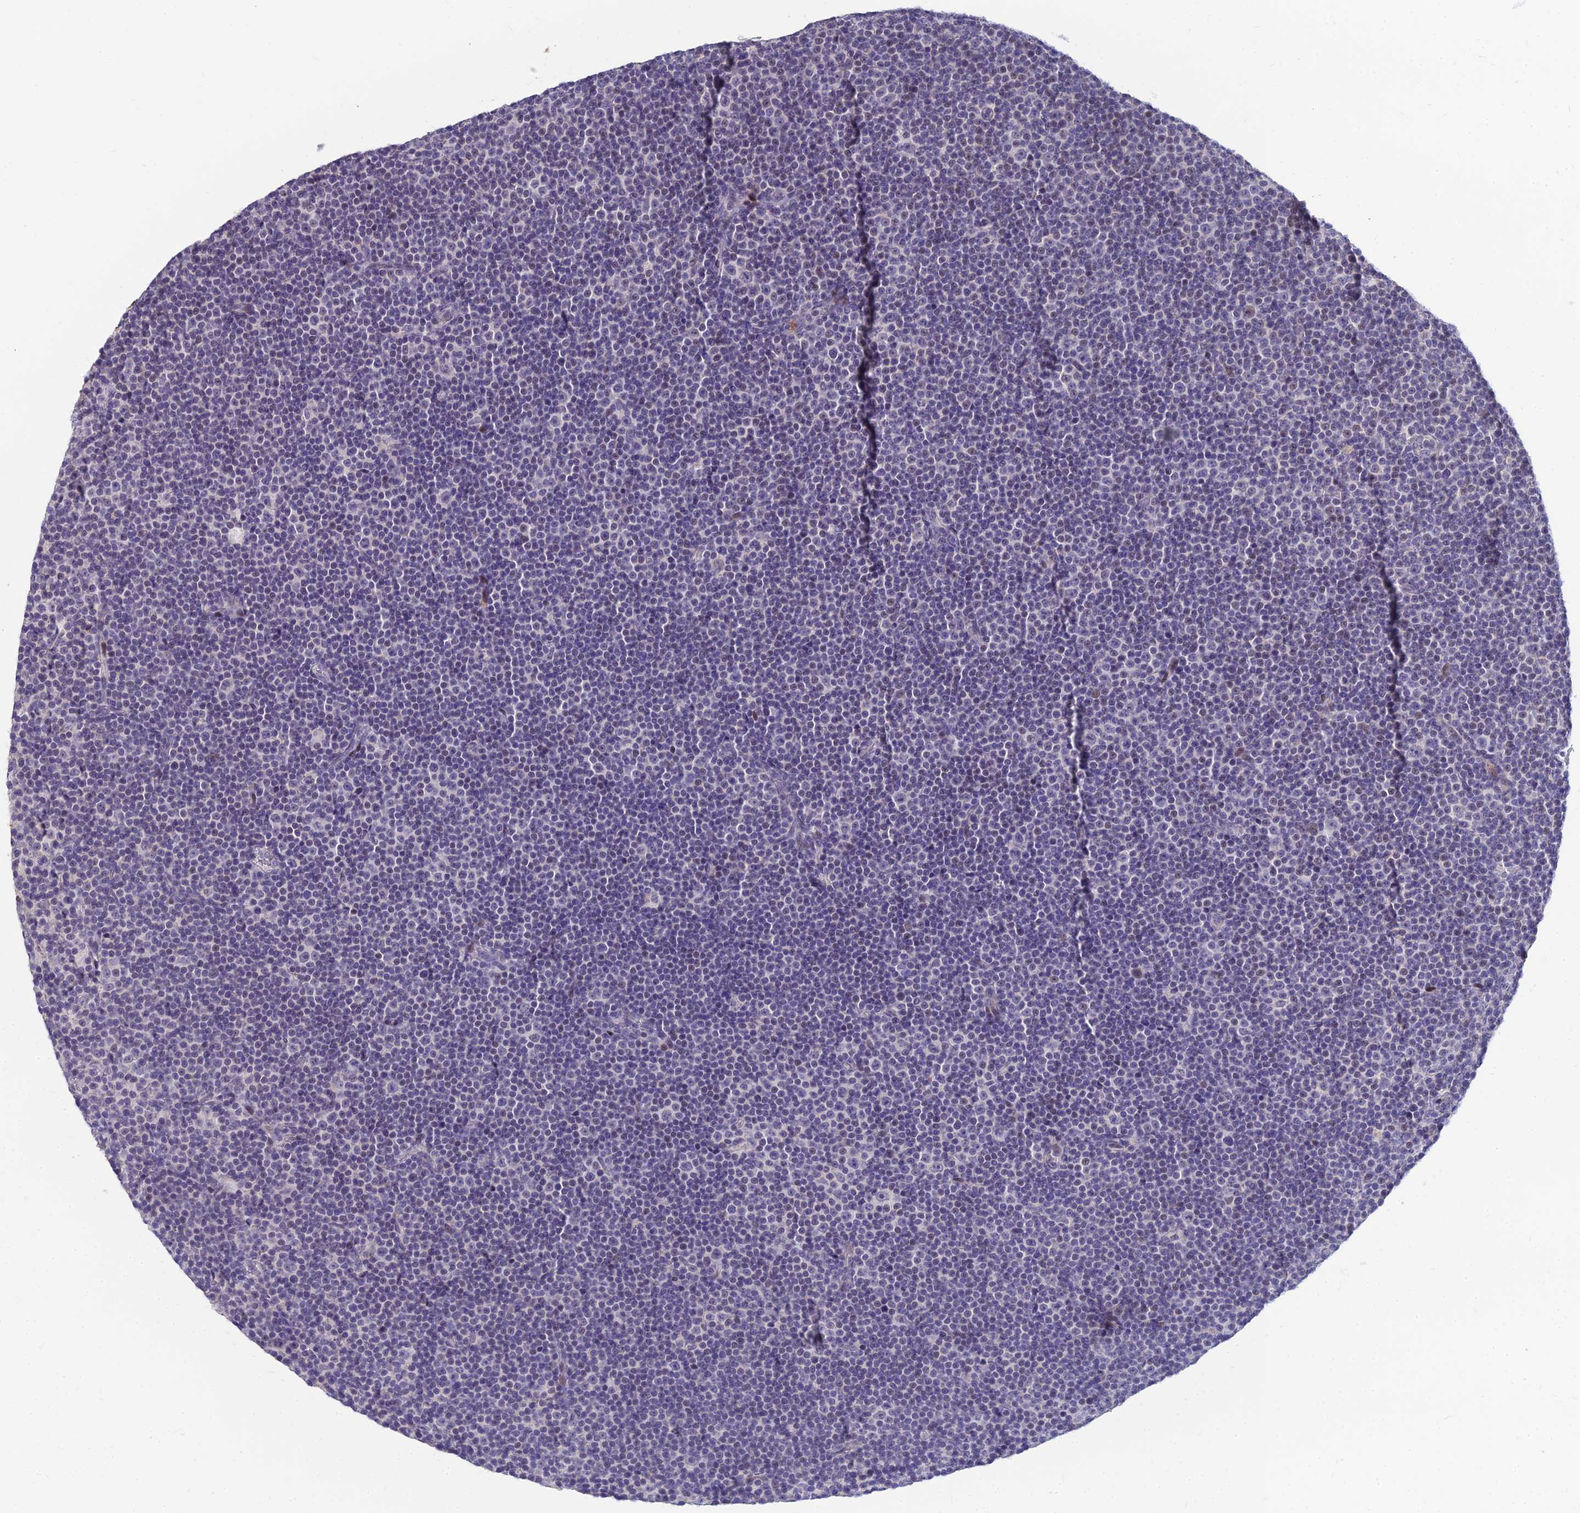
{"staining": {"intensity": "negative", "quantity": "none", "location": "none"}, "tissue": "lymphoma", "cell_type": "Tumor cells", "image_type": "cancer", "snomed": [{"axis": "morphology", "description": "Malignant lymphoma, non-Hodgkin's type, Low grade"}, {"axis": "topography", "description": "Lymph node"}], "caption": "Tumor cells are negative for protein expression in human malignant lymphoma, non-Hodgkin's type (low-grade).", "gene": "GOLGA6D", "patient": {"sex": "female", "age": 67}}